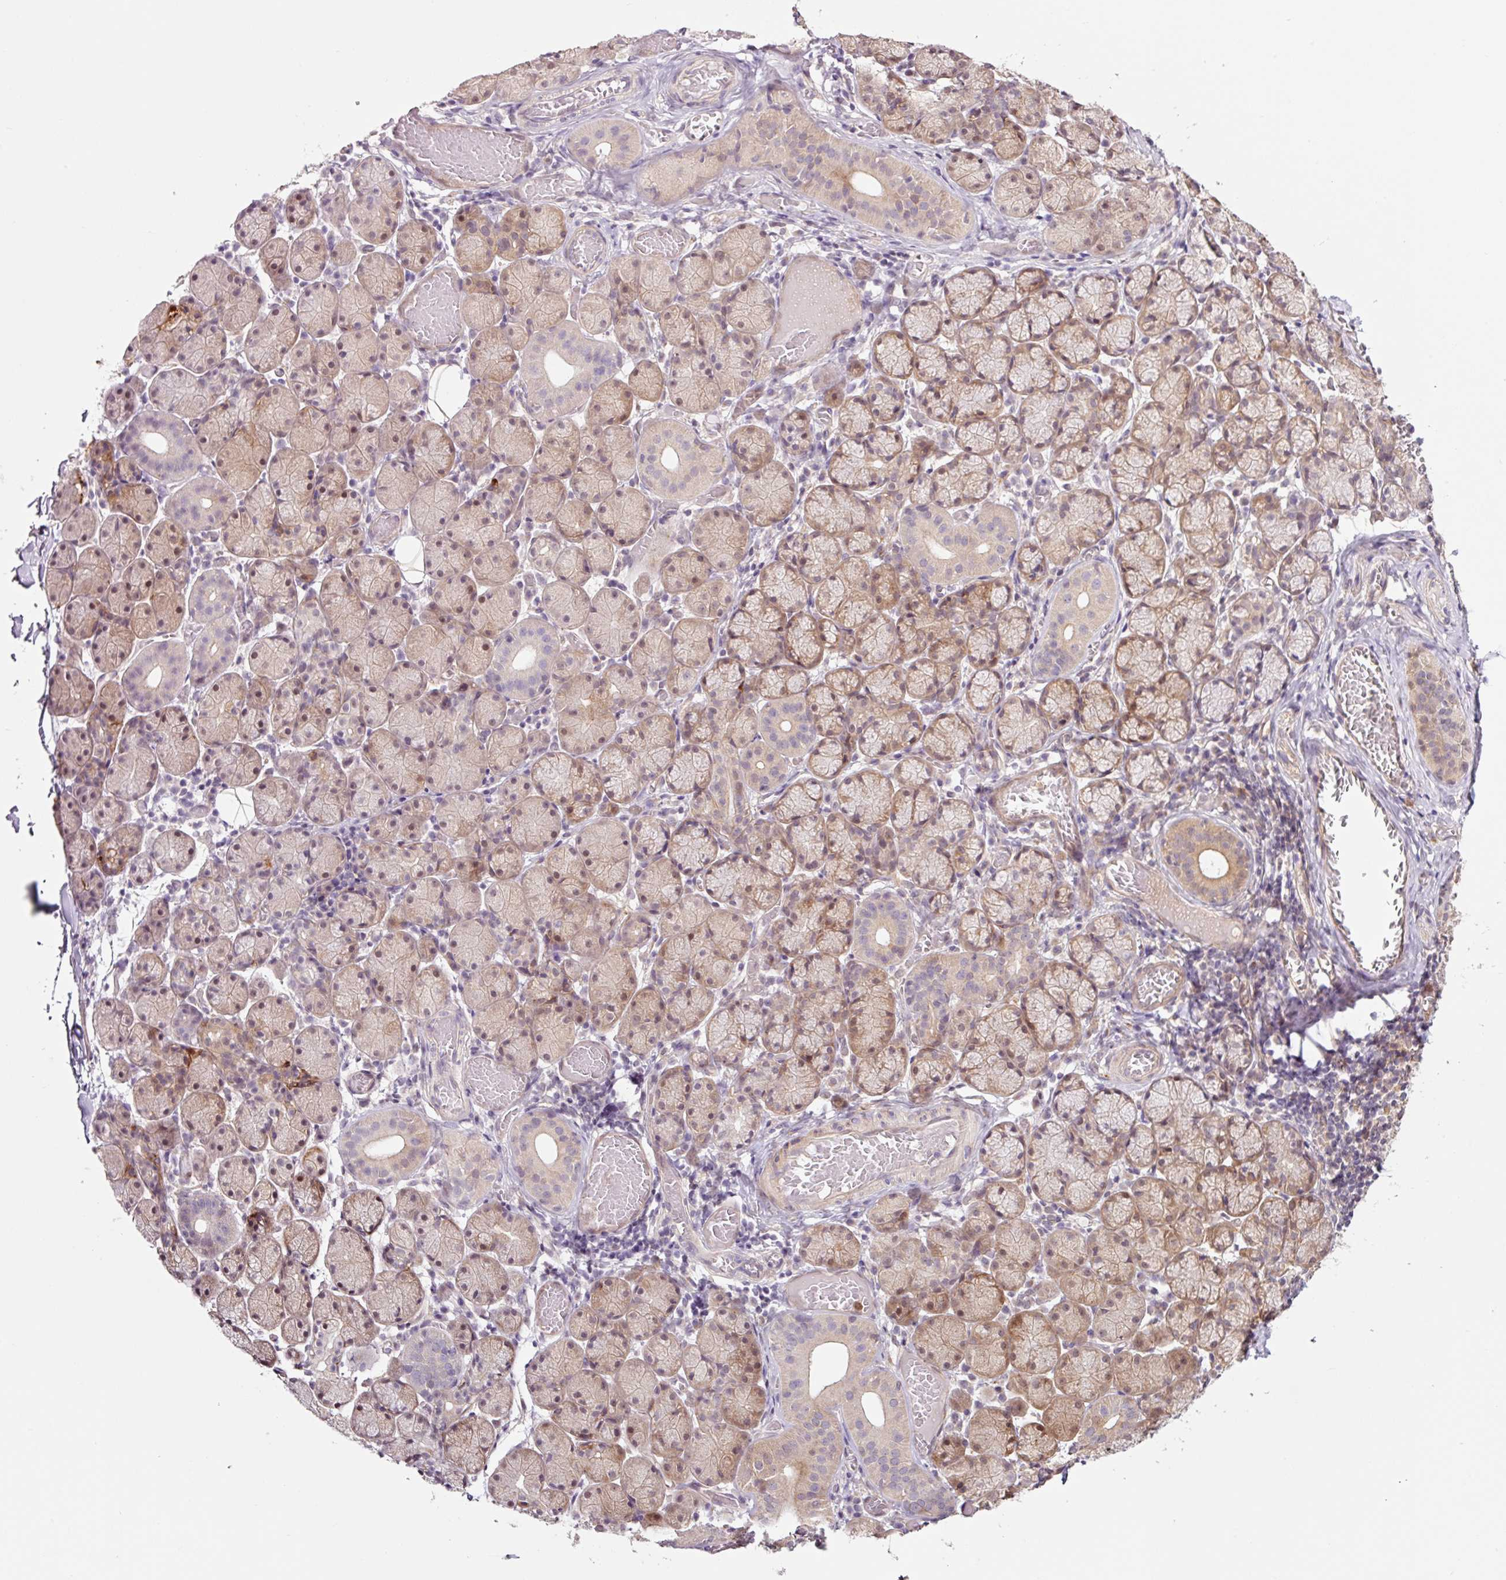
{"staining": {"intensity": "moderate", "quantity": "25%-75%", "location": "cytoplasmic/membranous,nuclear"}, "tissue": "salivary gland", "cell_type": "Glandular cells", "image_type": "normal", "snomed": [{"axis": "morphology", "description": "Normal tissue, NOS"}, {"axis": "topography", "description": "Salivary gland"}], "caption": "This photomicrograph displays unremarkable salivary gland stained with immunohistochemistry to label a protein in brown. The cytoplasmic/membranous,nuclear of glandular cells show moderate positivity for the protein. Nuclei are counter-stained blue.", "gene": "FBXL14", "patient": {"sex": "female", "age": 24}}